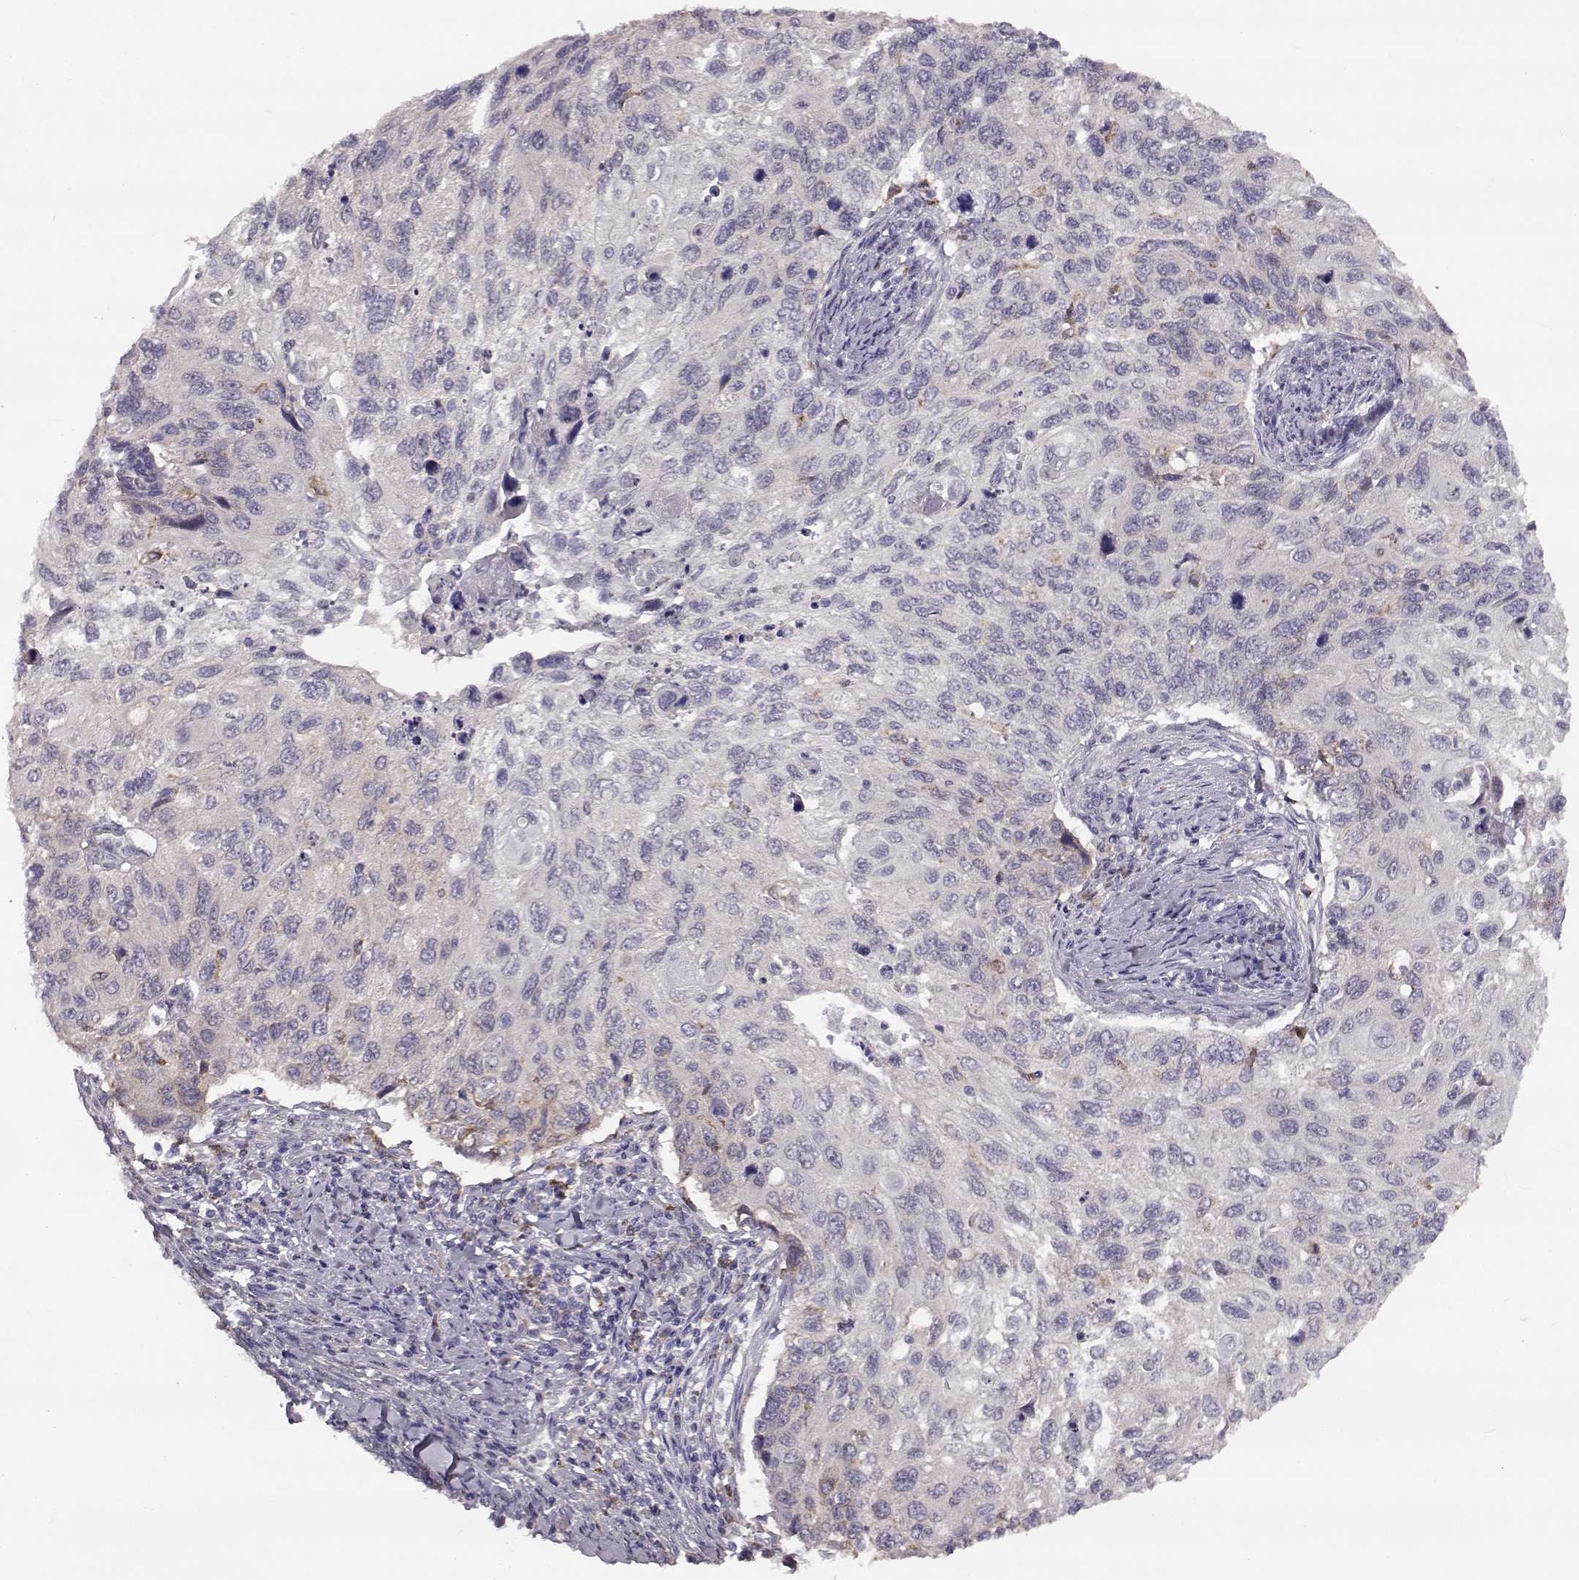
{"staining": {"intensity": "negative", "quantity": "none", "location": "none"}, "tissue": "cervical cancer", "cell_type": "Tumor cells", "image_type": "cancer", "snomed": [{"axis": "morphology", "description": "Squamous cell carcinoma, NOS"}, {"axis": "topography", "description": "Cervix"}], "caption": "This is an immunohistochemistry histopathology image of cervical cancer. There is no expression in tumor cells.", "gene": "SPAG17", "patient": {"sex": "female", "age": 70}}